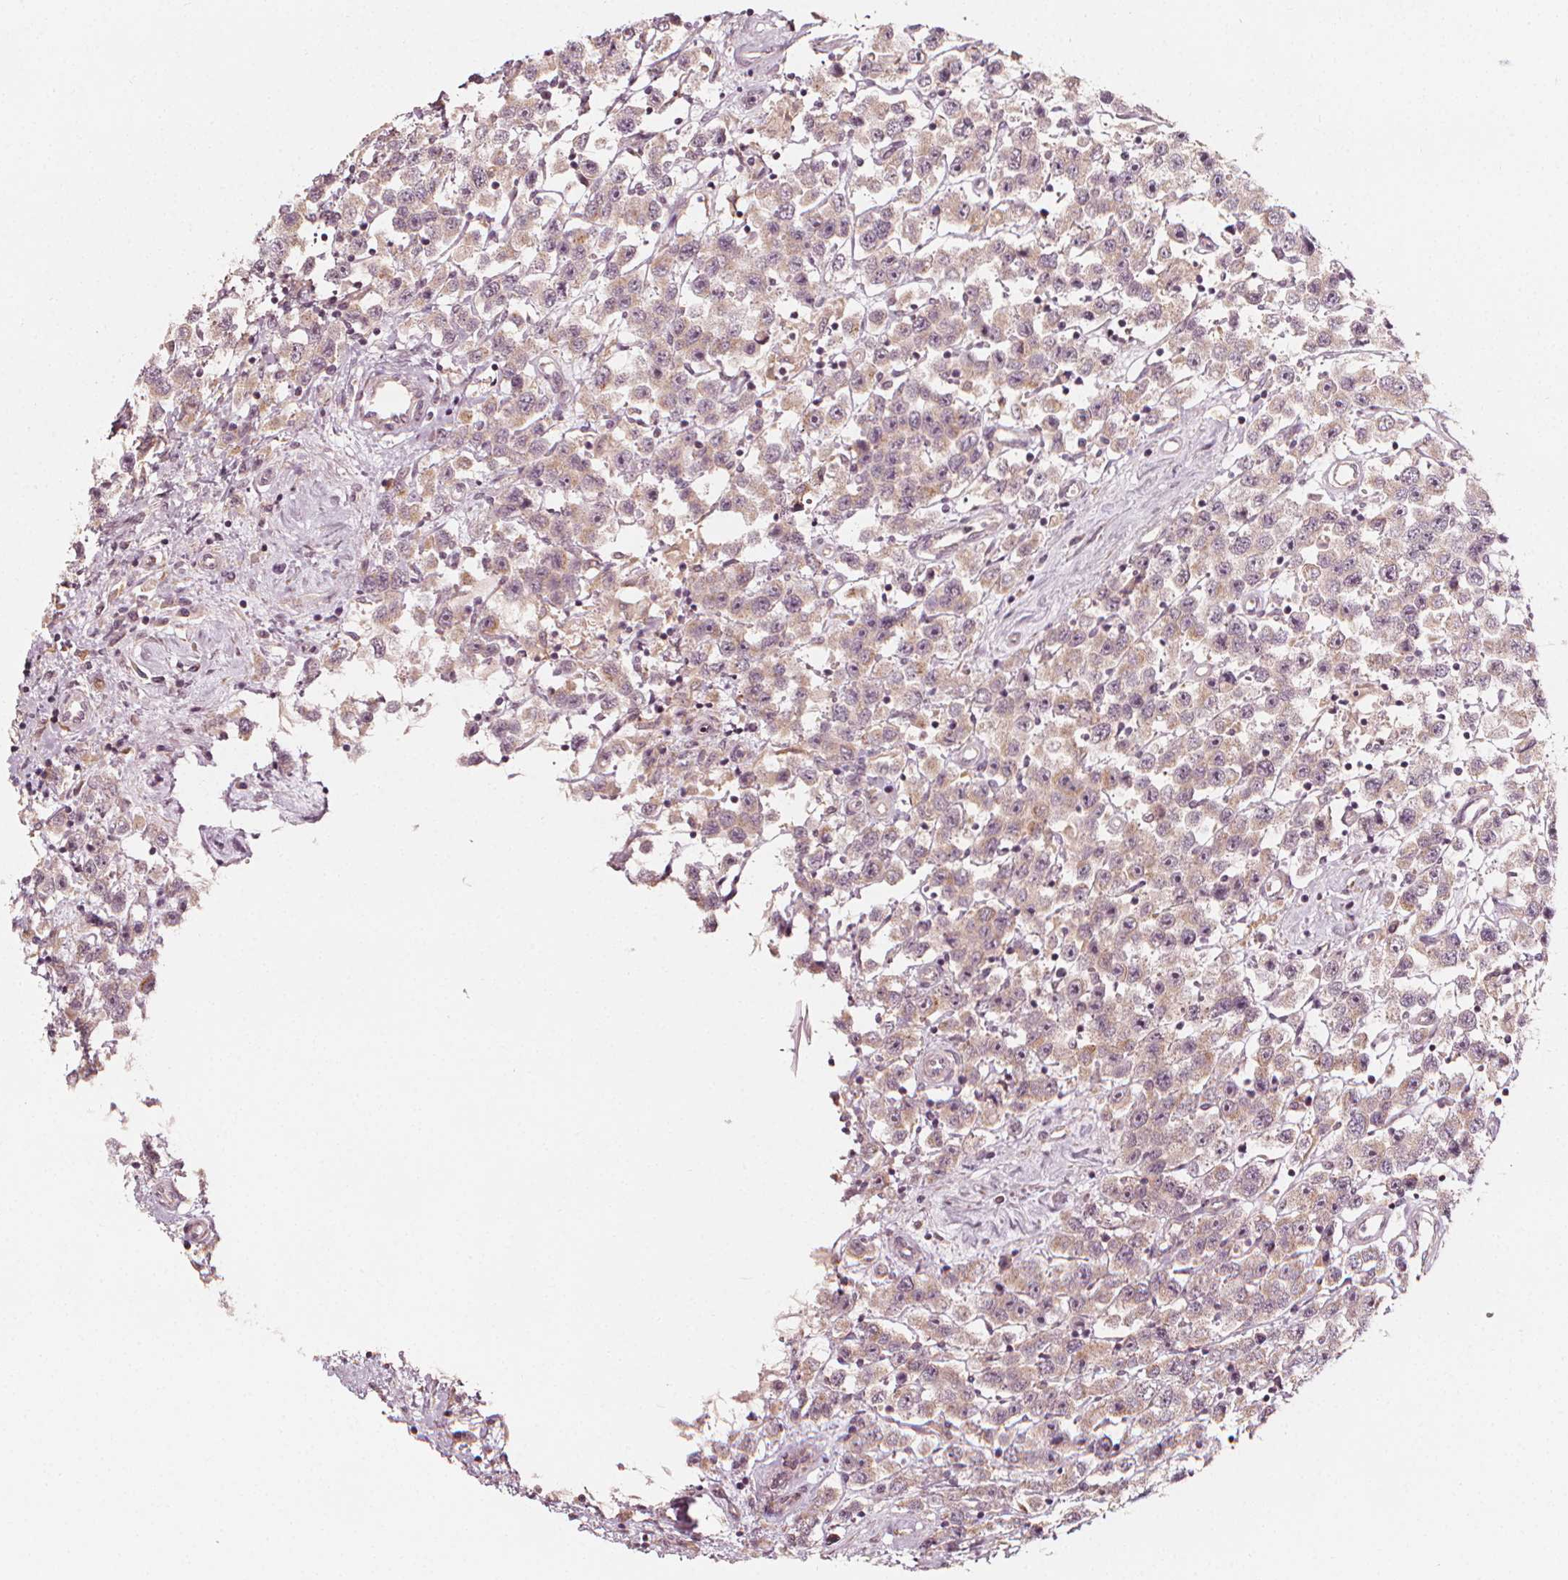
{"staining": {"intensity": "weak", "quantity": ">75%", "location": "cytoplasmic/membranous,nuclear"}, "tissue": "testis cancer", "cell_type": "Tumor cells", "image_type": "cancer", "snomed": [{"axis": "morphology", "description": "Seminoma, NOS"}, {"axis": "topography", "description": "Testis"}], "caption": "Tumor cells show low levels of weak cytoplasmic/membranous and nuclear staining in about >75% of cells in testis cancer (seminoma).", "gene": "NPC1L1", "patient": {"sex": "male", "age": 45}}